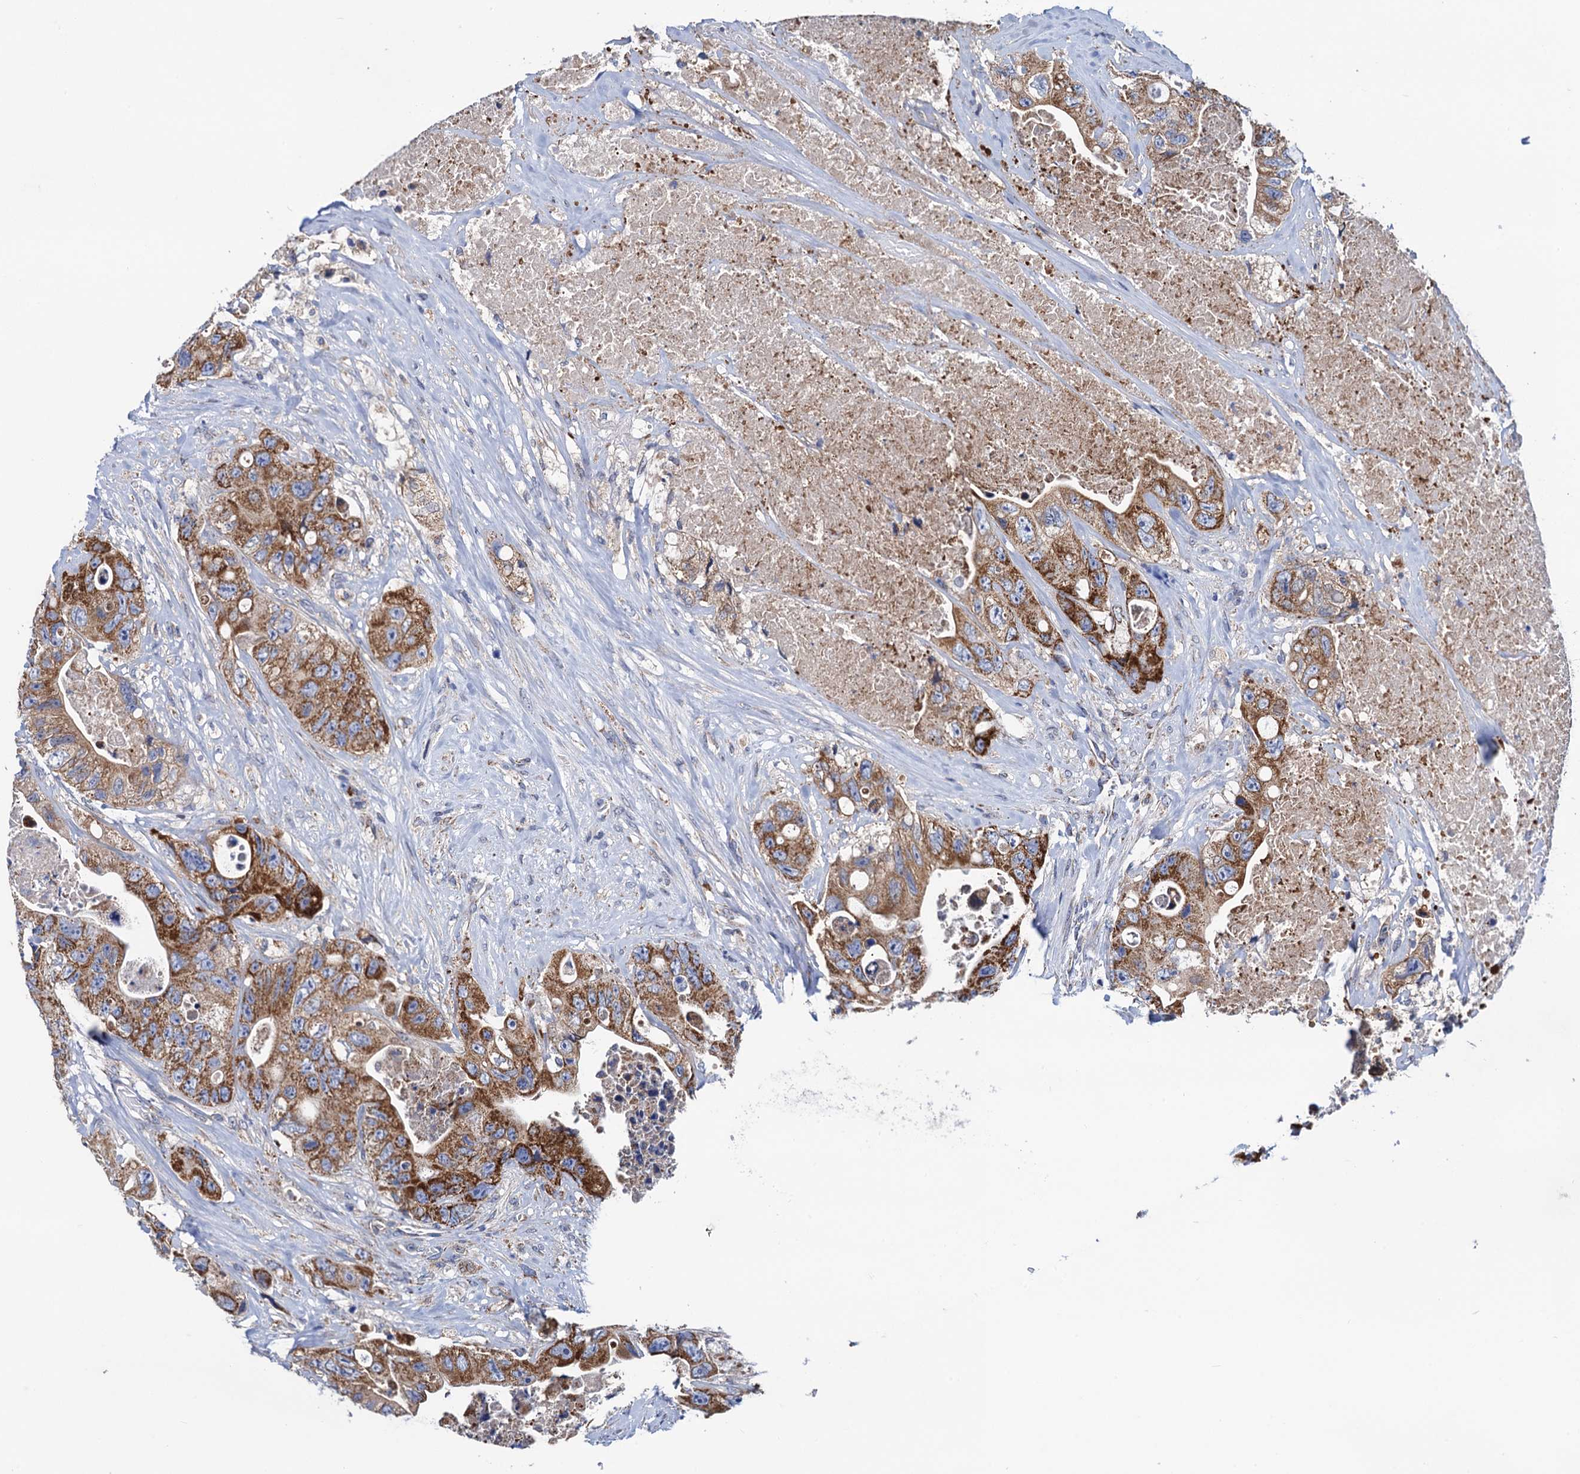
{"staining": {"intensity": "moderate", "quantity": ">75%", "location": "cytoplasmic/membranous"}, "tissue": "colorectal cancer", "cell_type": "Tumor cells", "image_type": "cancer", "snomed": [{"axis": "morphology", "description": "Adenocarcinoma, NOS"}, {"axis": "topography", "description": "Colon"}], "caption": "Colorectal cancer (adenocarcinoma) stained with DAB IHC reveals medium levels of moderate cytoplasmic/membranous positivity in approximately >75% of tumor cells. (Stains: DAB in brown, nuclei in blue, Microscopy: brightfield microscopy at high magnification).", "gene": "PTCD3", "patient": {"sex": "female", "age": 46}}